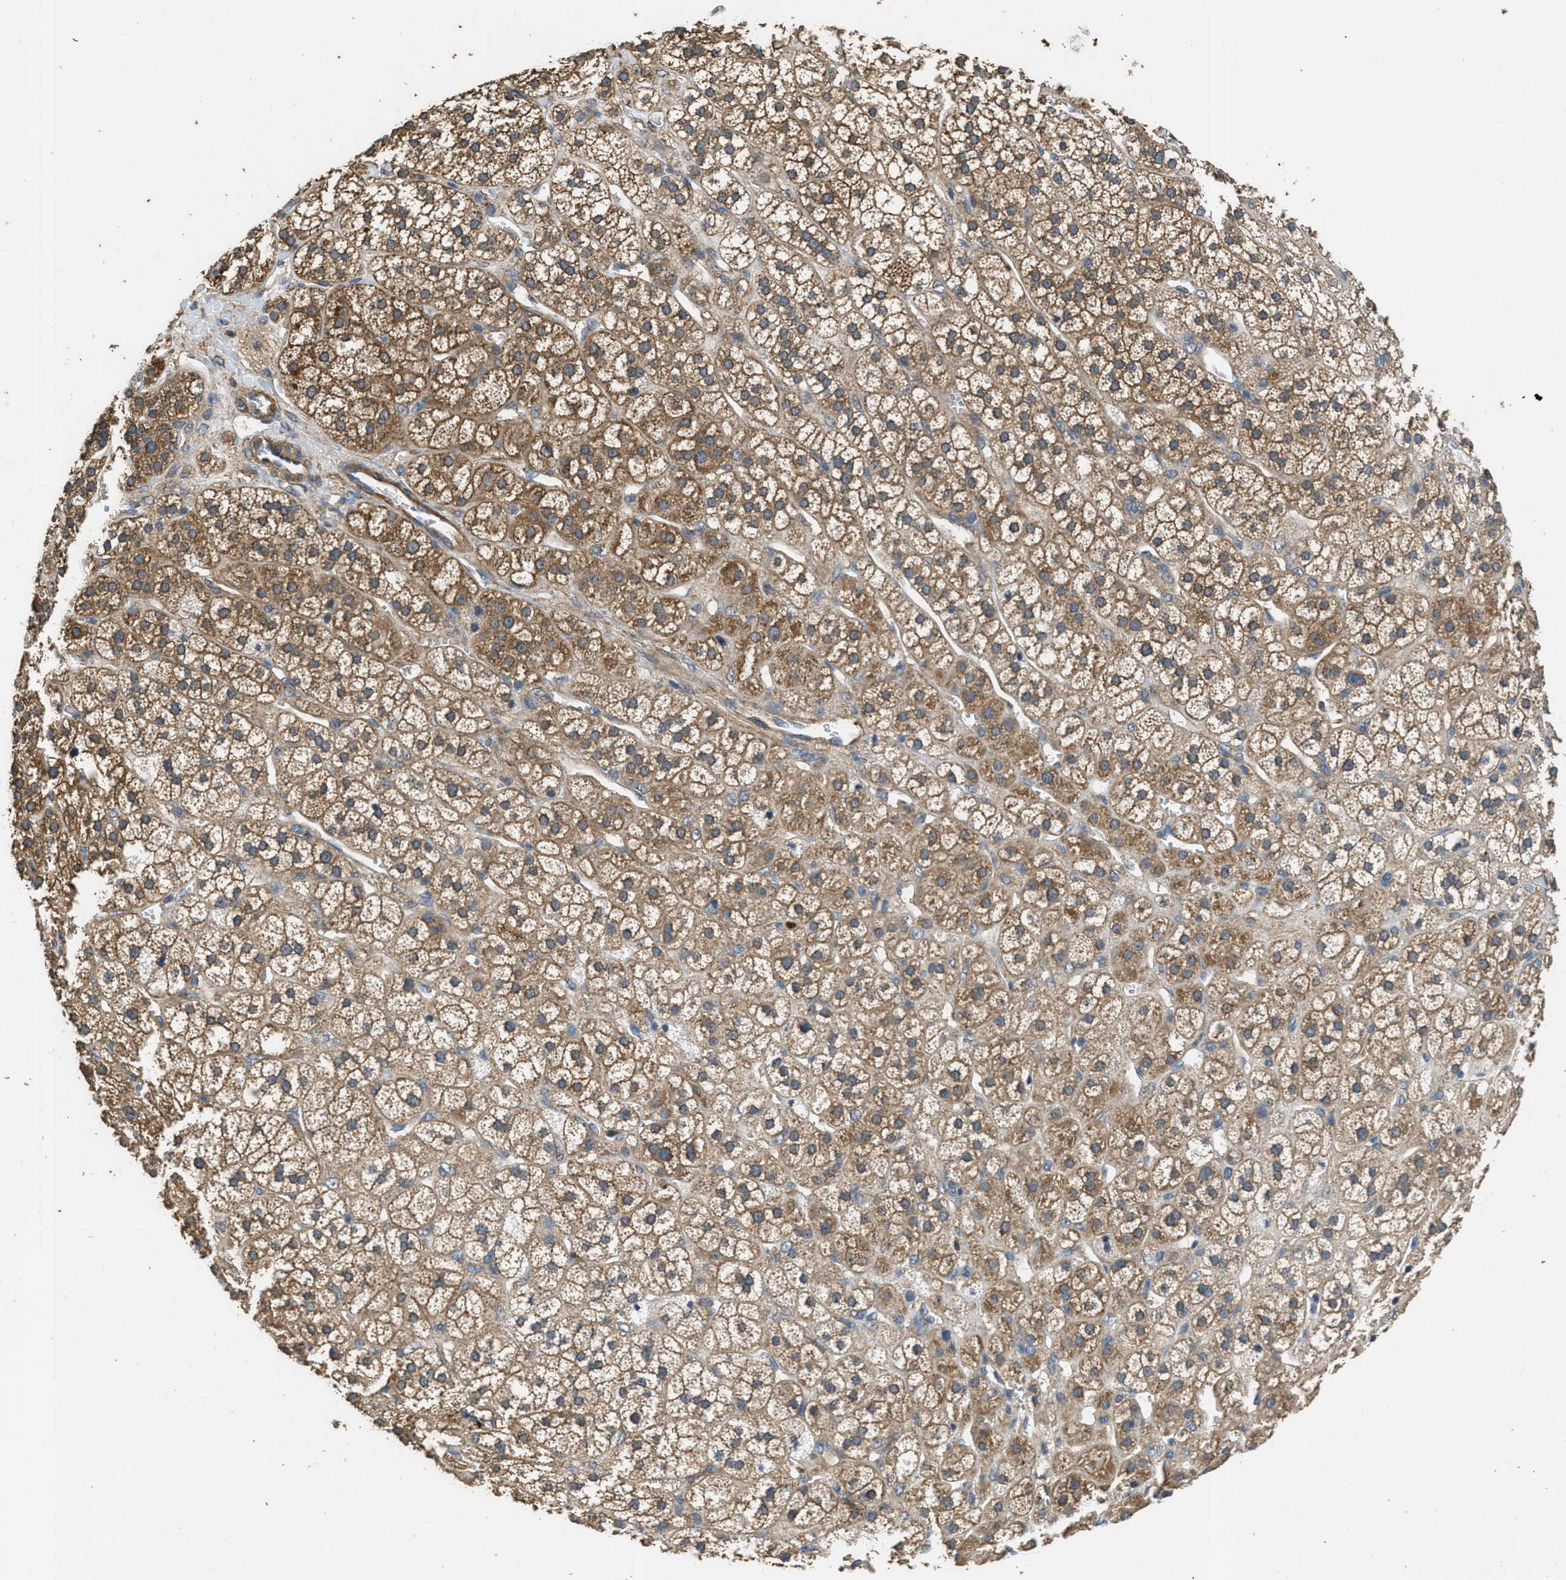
{"staining": {"intensity": "moderate", "quantity": ">75%", "location": "cytoplasmic/membranous"}, "tissue": "adrenal gland", "cell_type": "Glandular cells", "image_type": "normal", "snomed": [{"axis": "morphology", "description": "Normal tissue, NOS"}, {"axis": "topography", "description": "Adrenal gland"}], "caption": "Adrenal gland was stained to show a protein in brown. There is medium levels of moderate cytoplasmic/membranous staining in about >75% of glandular cells. Immunohistochemistry (ihc) stains the protein in brown and the nuclei are stained blue.", "gene": "THBS2", "patient": {"sex": "male", "age": 56}}